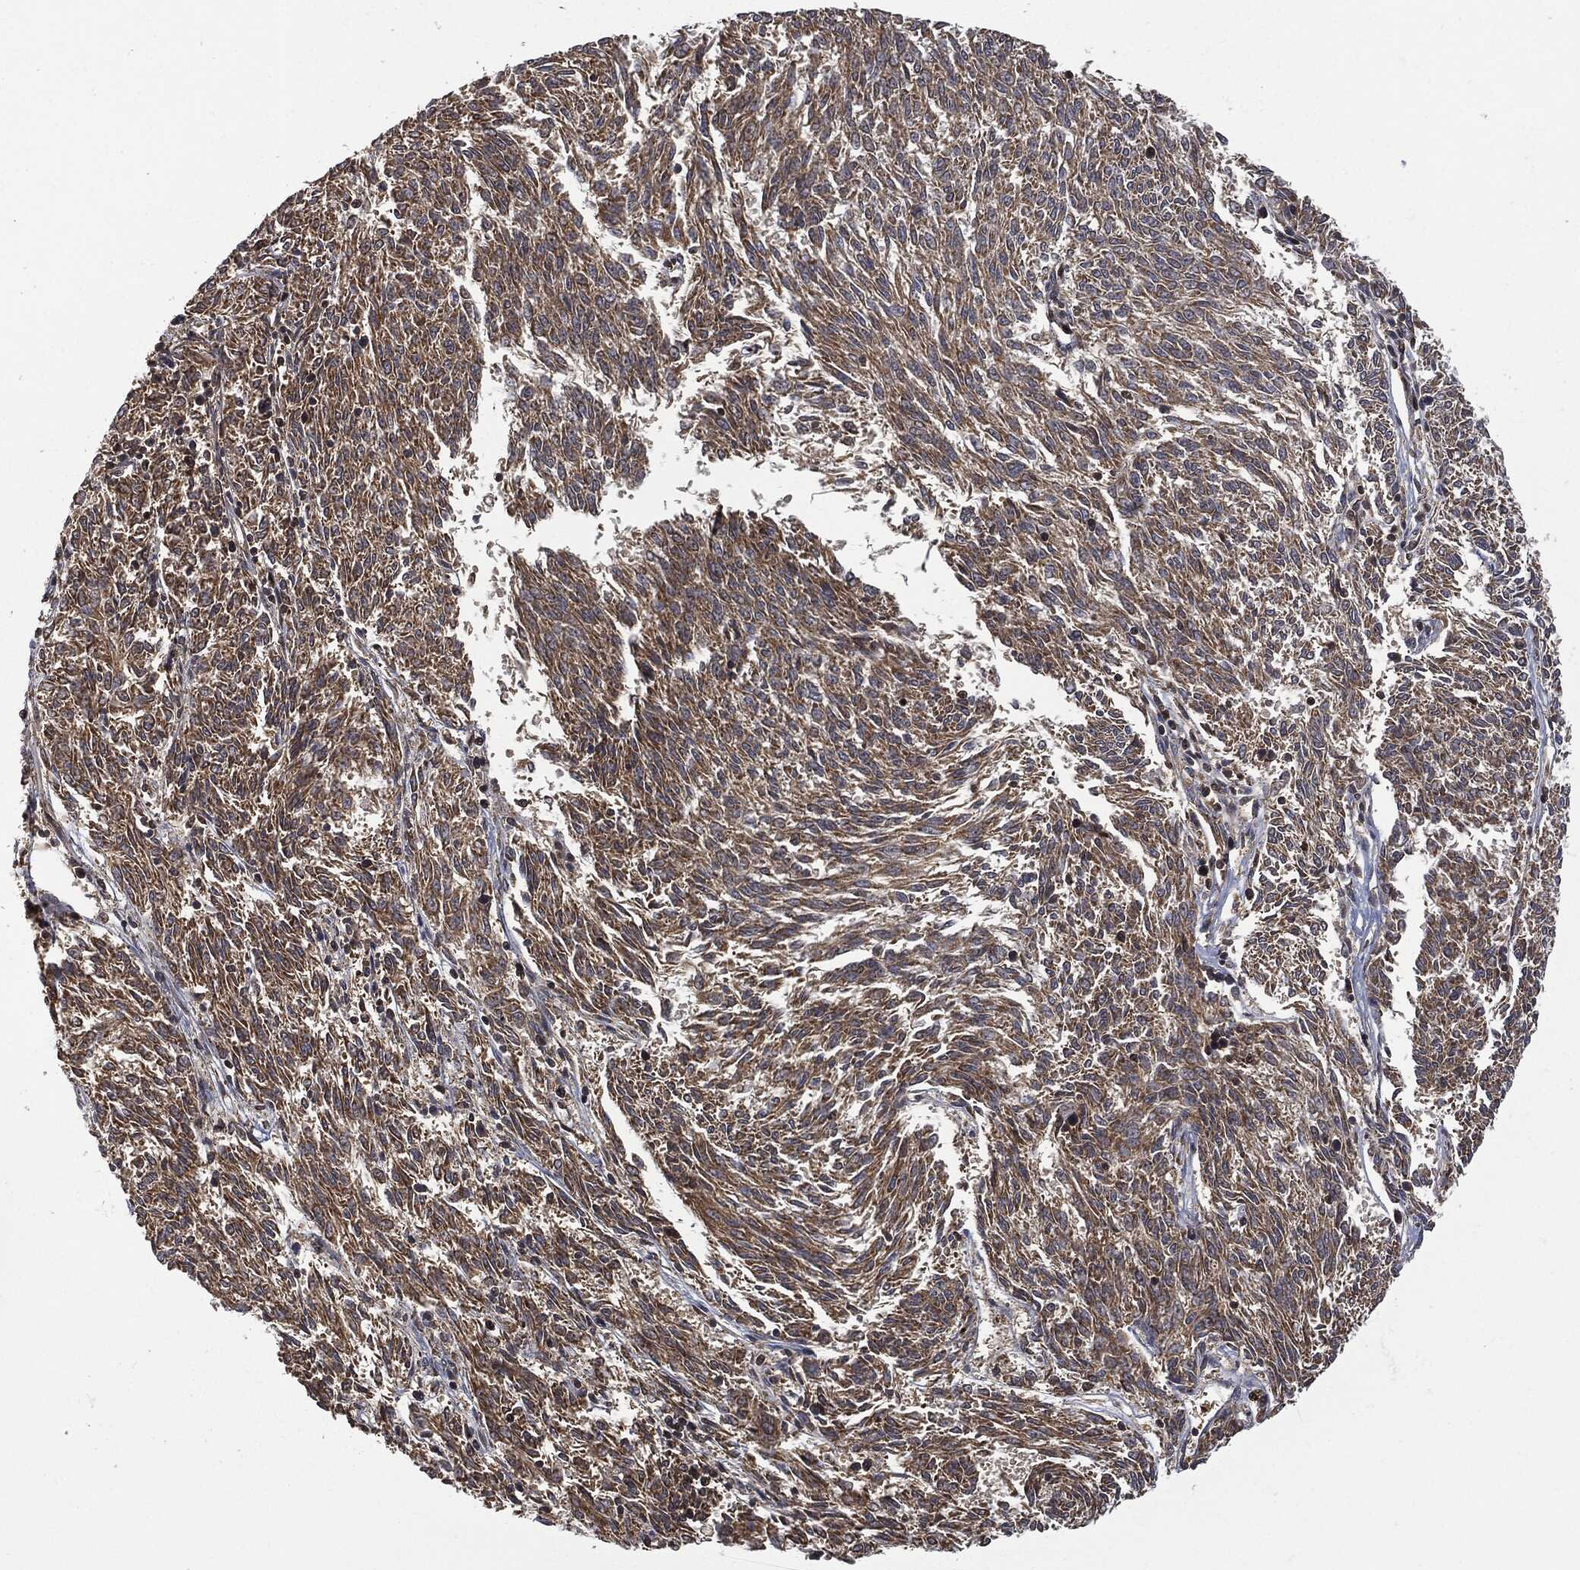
{"staining": {"intensity": "strong", "quantity": "25%-75%", "location": "cytoplasmic/membranous"}, "tissue": "melanoma", "cell_type": "Tumor cells", "image_type": "cancer", "snomed": [{"axis": "morphology", "description": "Malignant melanoma, NOS"}, {"axis": "topography", "description": "Skin"}], "caption": "A micrograph showing strong cytoplasmic/membranous staining in approximately 25%-75% of tumor cells in malignant melanoma, as visualized by brown immunohistochemical staining.", "gene": "PSMB10", "patient": {"sex": "female", "age": 72}}